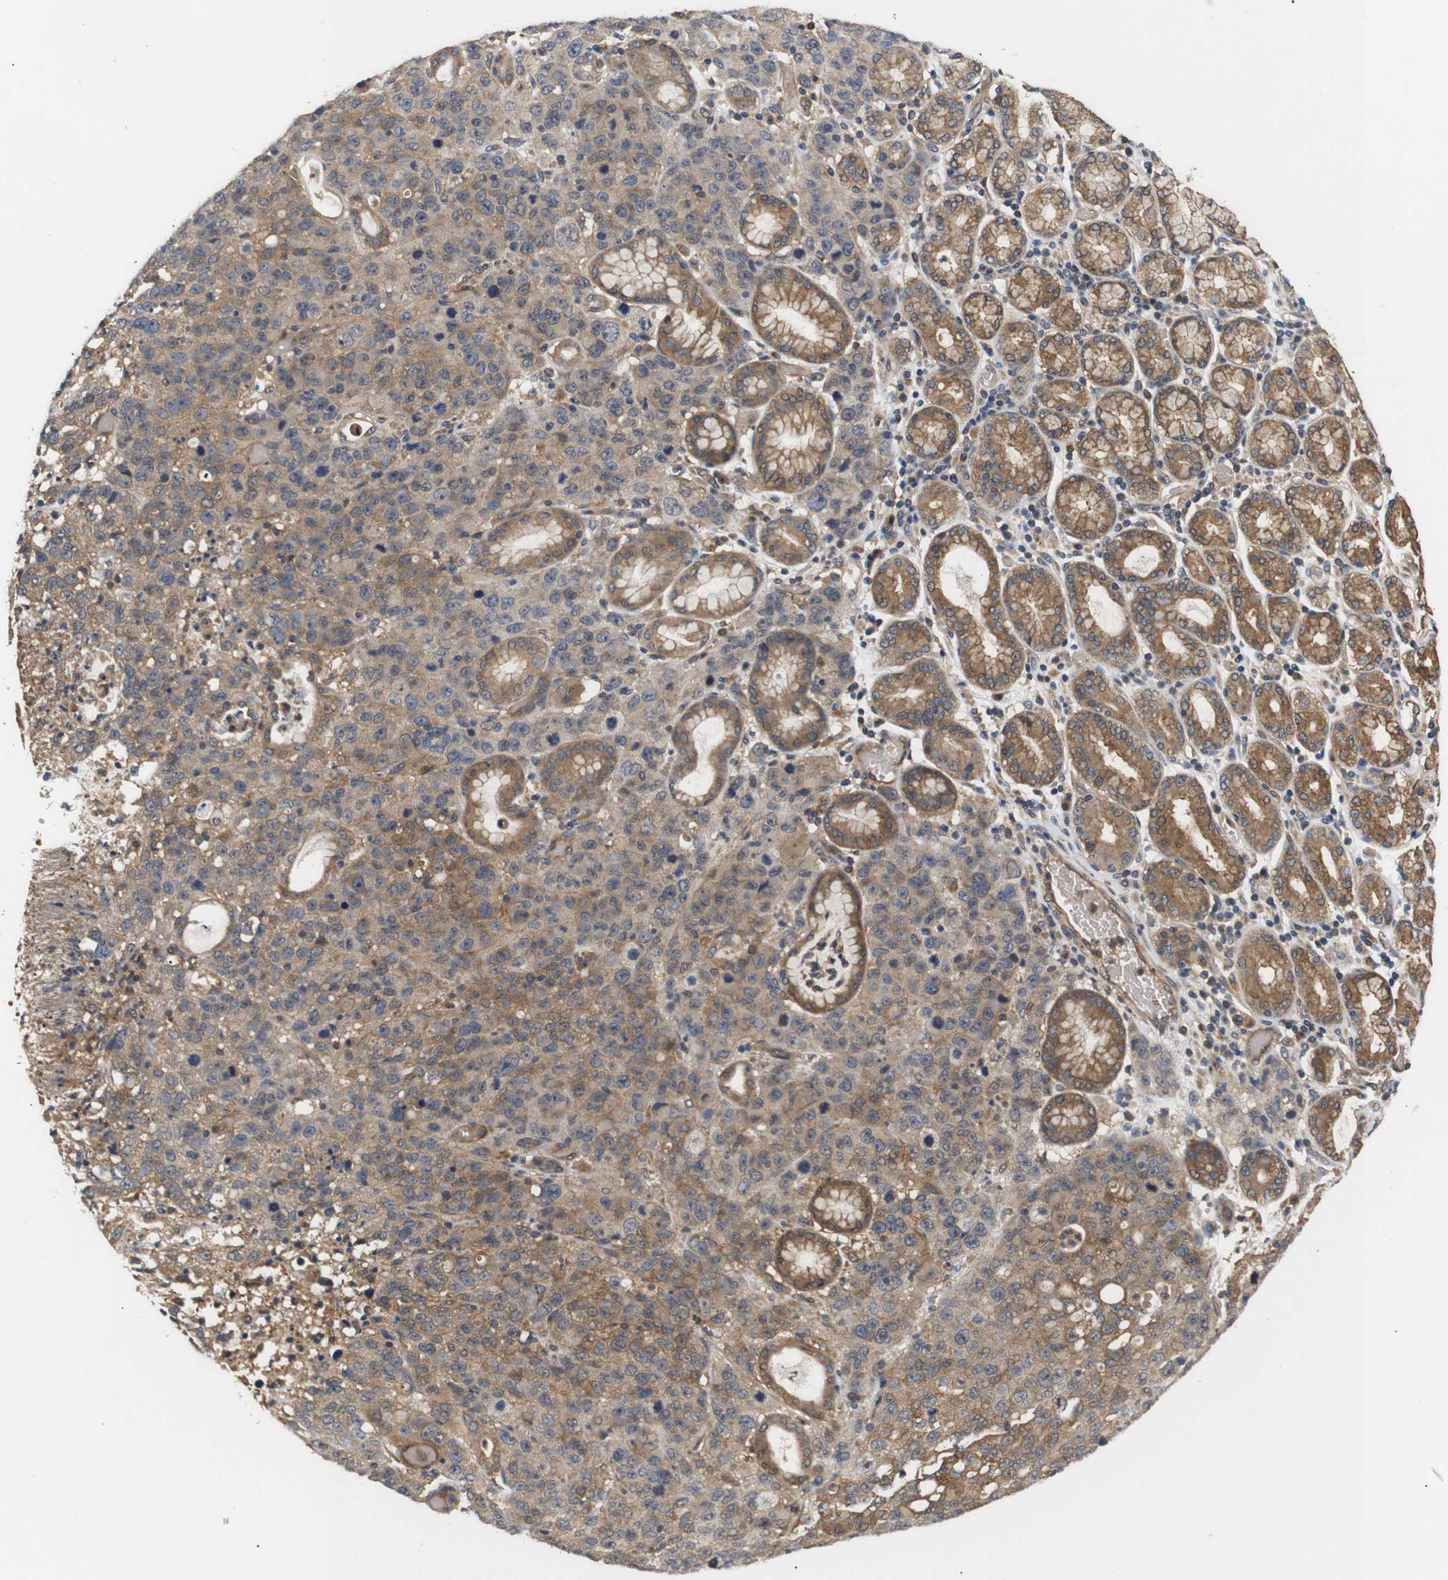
{"staining": {"intensity": "moderate", "quantity": ">75%", "location": "cytoplasmic/membranous"}, "tissue": "stomach cancer", "cell_type": "Tumor cells", "image_type": "cancer", "snomed": [{"axis": "morphology", "description": "Normal tissue, NOS"}, {"axis": "morphology", "description": "Adenocarcinoma, NOS"}, {"axis": "topography", "description": "Stomach"}], "caption": "Protein staining of stomach cancer (adenocarcinoma) tissue displays moderate cytoplasmic/membranous staining in about >75% of tumor cells.", "gene": "DDR1", "patient": {"sex": "male", "age": 48}}